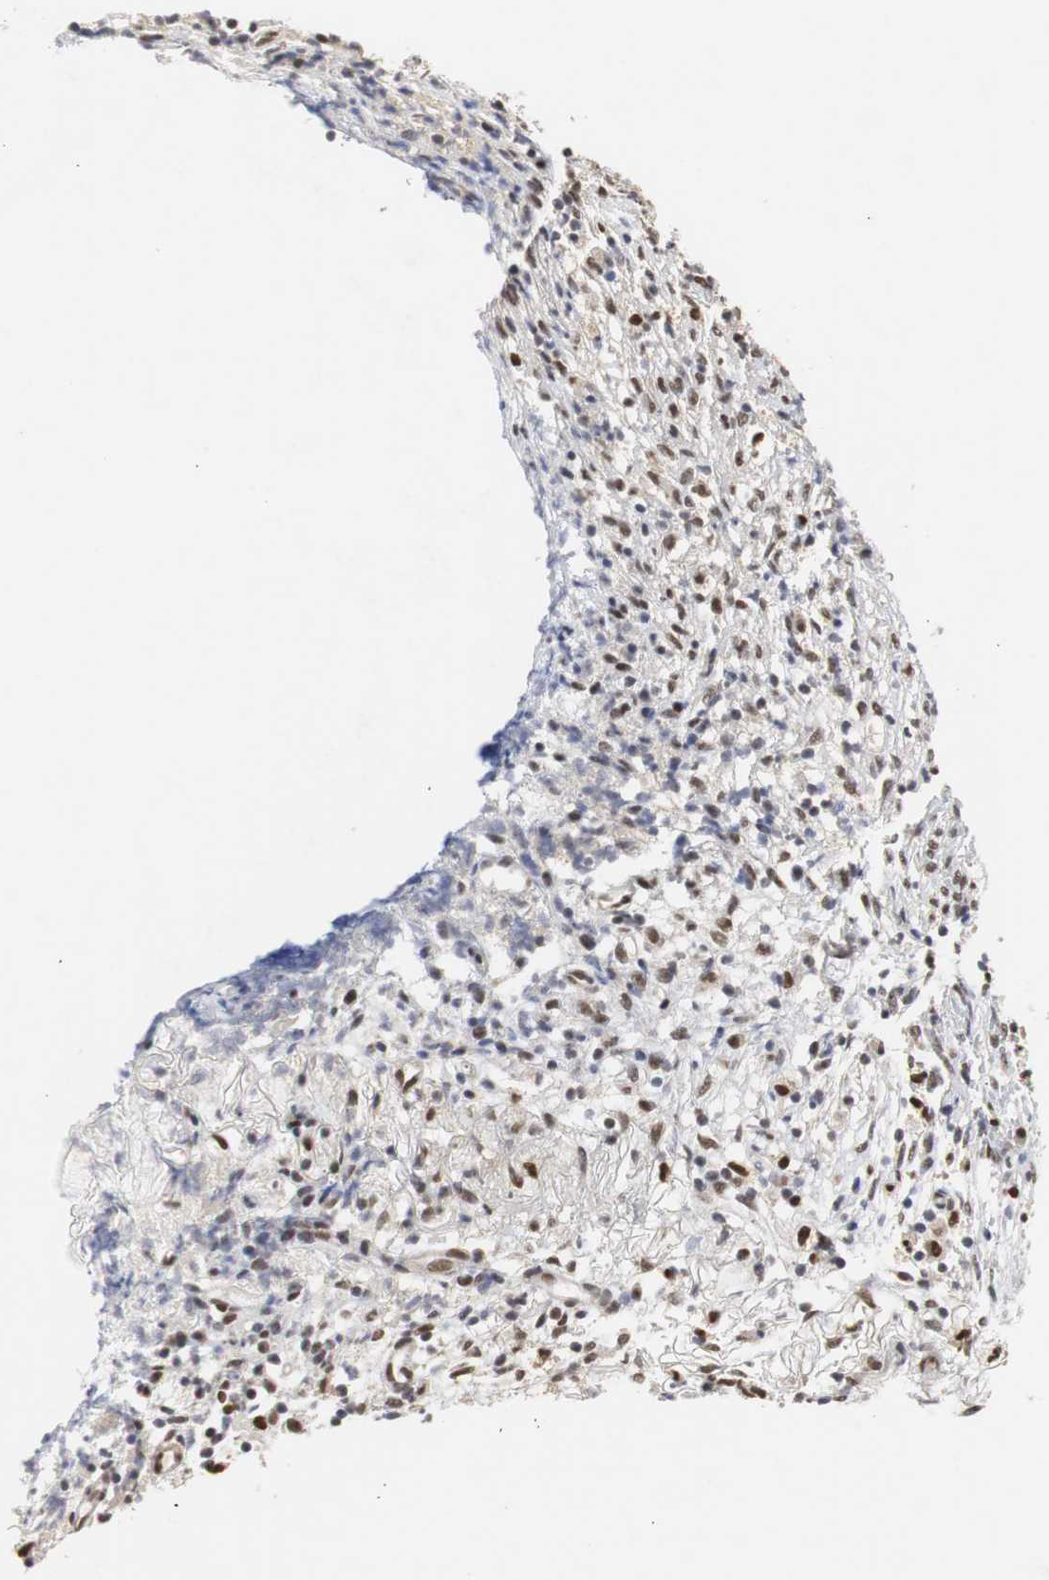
{"staining": {"intensity": "weak", "quantity": "25%-75%", "location": "nuclear"}, "tissue": "ovarian cancer", "cell_type": "Tumor cells", "image_type": "cancer", "snomed": [{"axis": "morphology", "description": "Carcinoma, endometroid"}, {"axis": "topography", "description": "Ovary"}], "caption": "Human ovarian cancer (endometroid carcinoma) stained with a brown dye shows weak nuclear positive staining in approximately 25%-75% of tumor cells.", "gene": "ZFC3H1", "patient": {"sex": "female", "age": 42}}